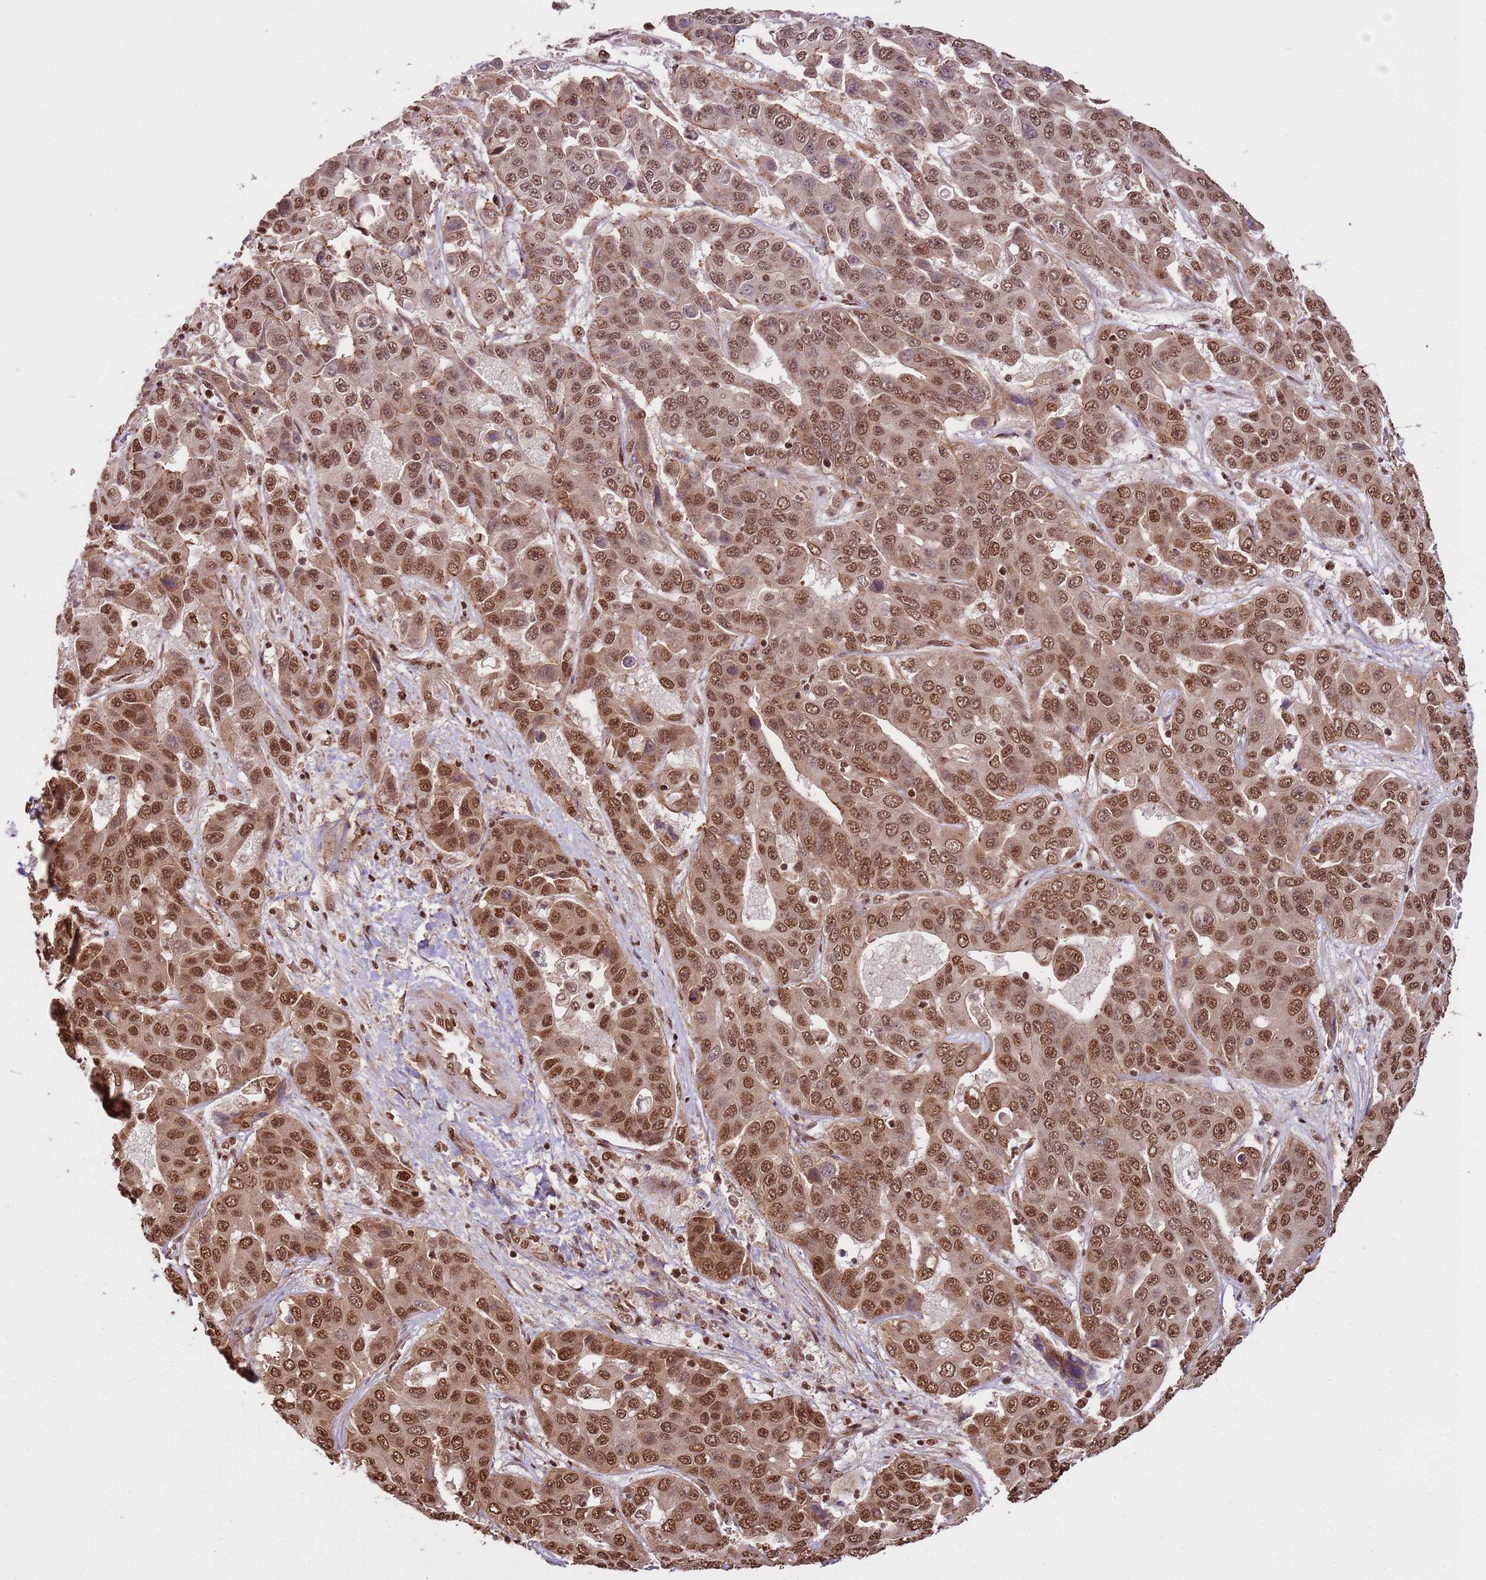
{"staining": {"intensity": "moderate", "quantity": ">75%", "location": "nuclear"}, "tissue": "liver cancer", "cell_type": "Tumor cells", "image_type": "cancer", "snomed": [{"axis": "morphology", "description": "Cholangiocarcinoma"}, {"axis": "topography", "description": "Liver"}], "caption": "This photomicrograph shows immunohistochemistry (IHC) staining of liver cholangiocarcinoma, with medium moderate nuclear expression in approximately >75% of tumor cells.", "gene": "ZBTB12", "patient": {"sex": "female", "age": 52}}